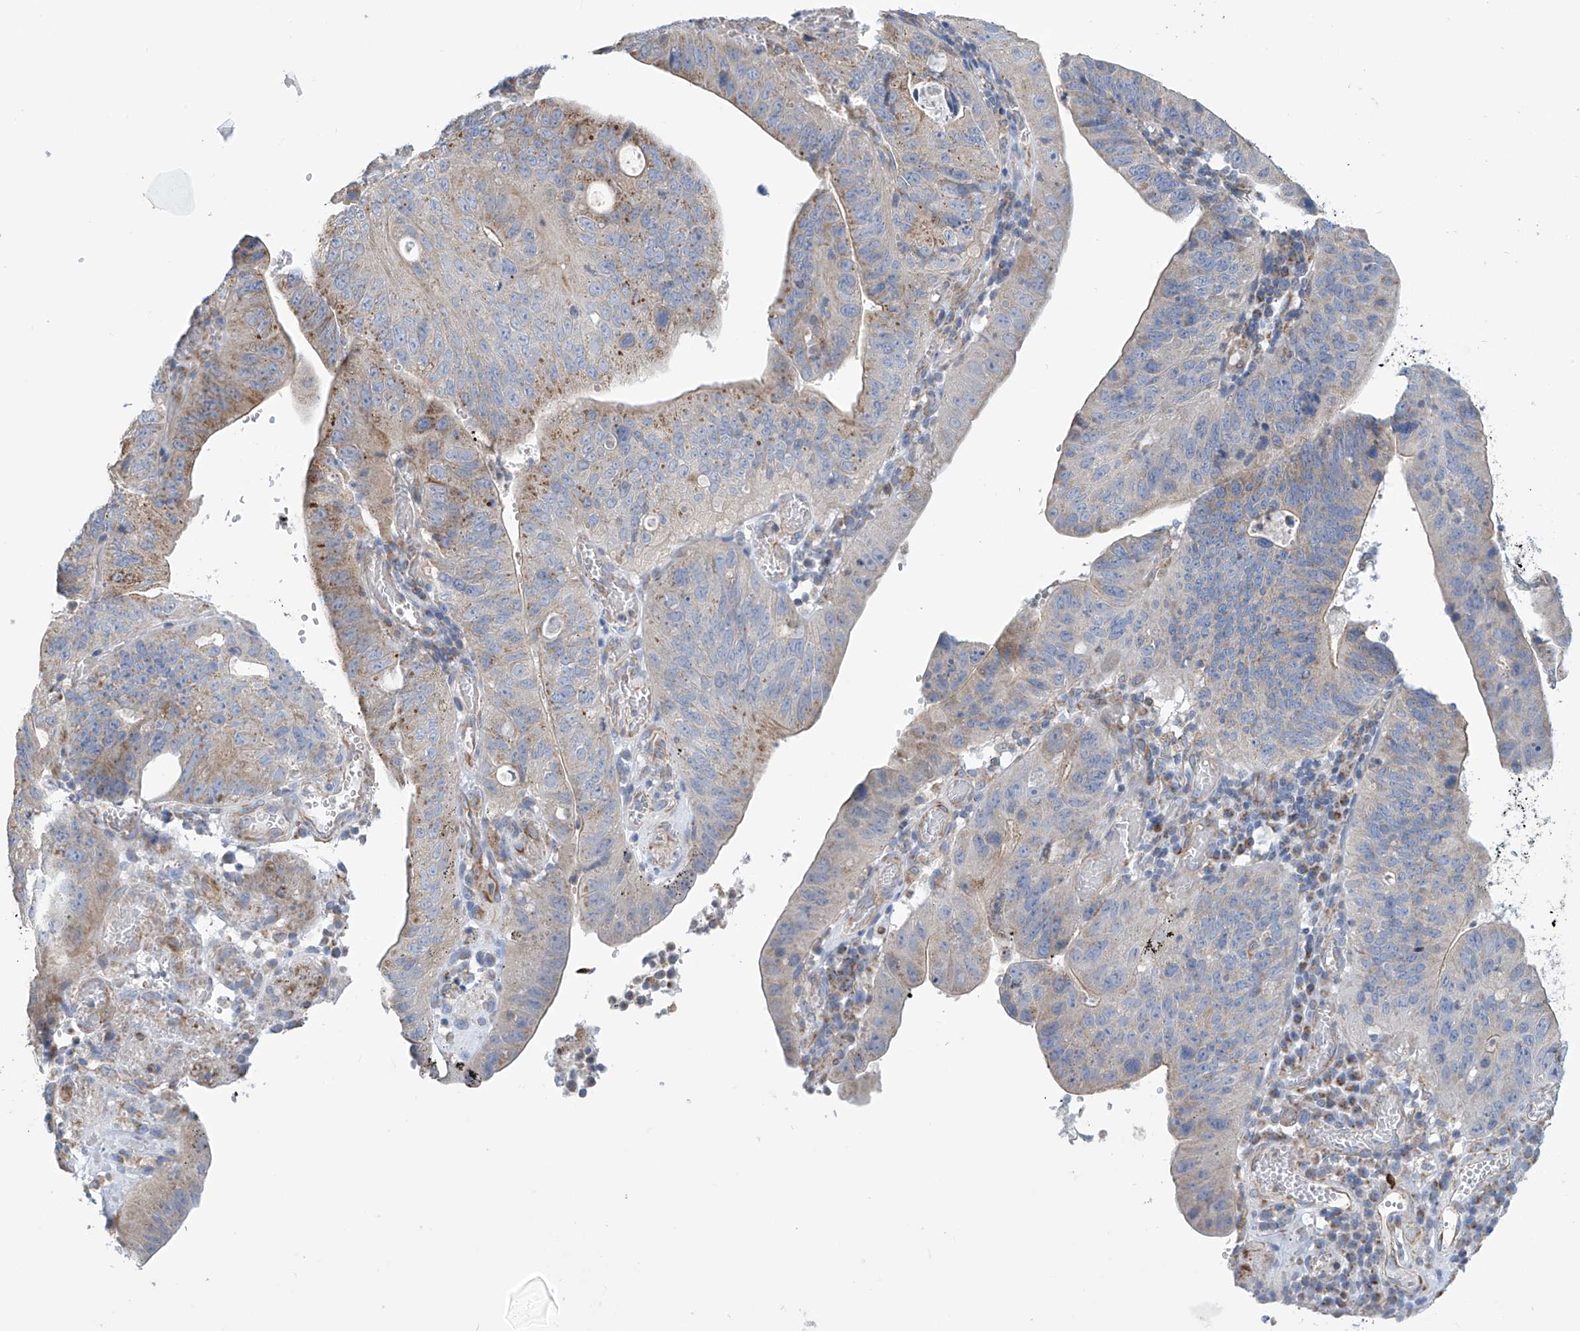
{"staining": {"intensity": "weak", "quantity": "<25%", "location": "cytoplasmic/membranous"}, "tissue": "stomach cancer", "cell_type": "Tumor cells", "image_type": "cancer", "snomed": [{"axis": "morphology", "description": "Adenocarcinoma, NOS"}, {"axis": "topography", "description": "Stomach"}], "caption": "A high-resolution histopathology image shows immunohistochemistry (IHC) staining of stomach cancer, which demonstrates no significant expression in tumor cells. (Immunohistochemistry (ihc), brightfield microscopy, high magnification).", "gene": "EIF5B", "patient": {"sex": "female", "age": 59}}